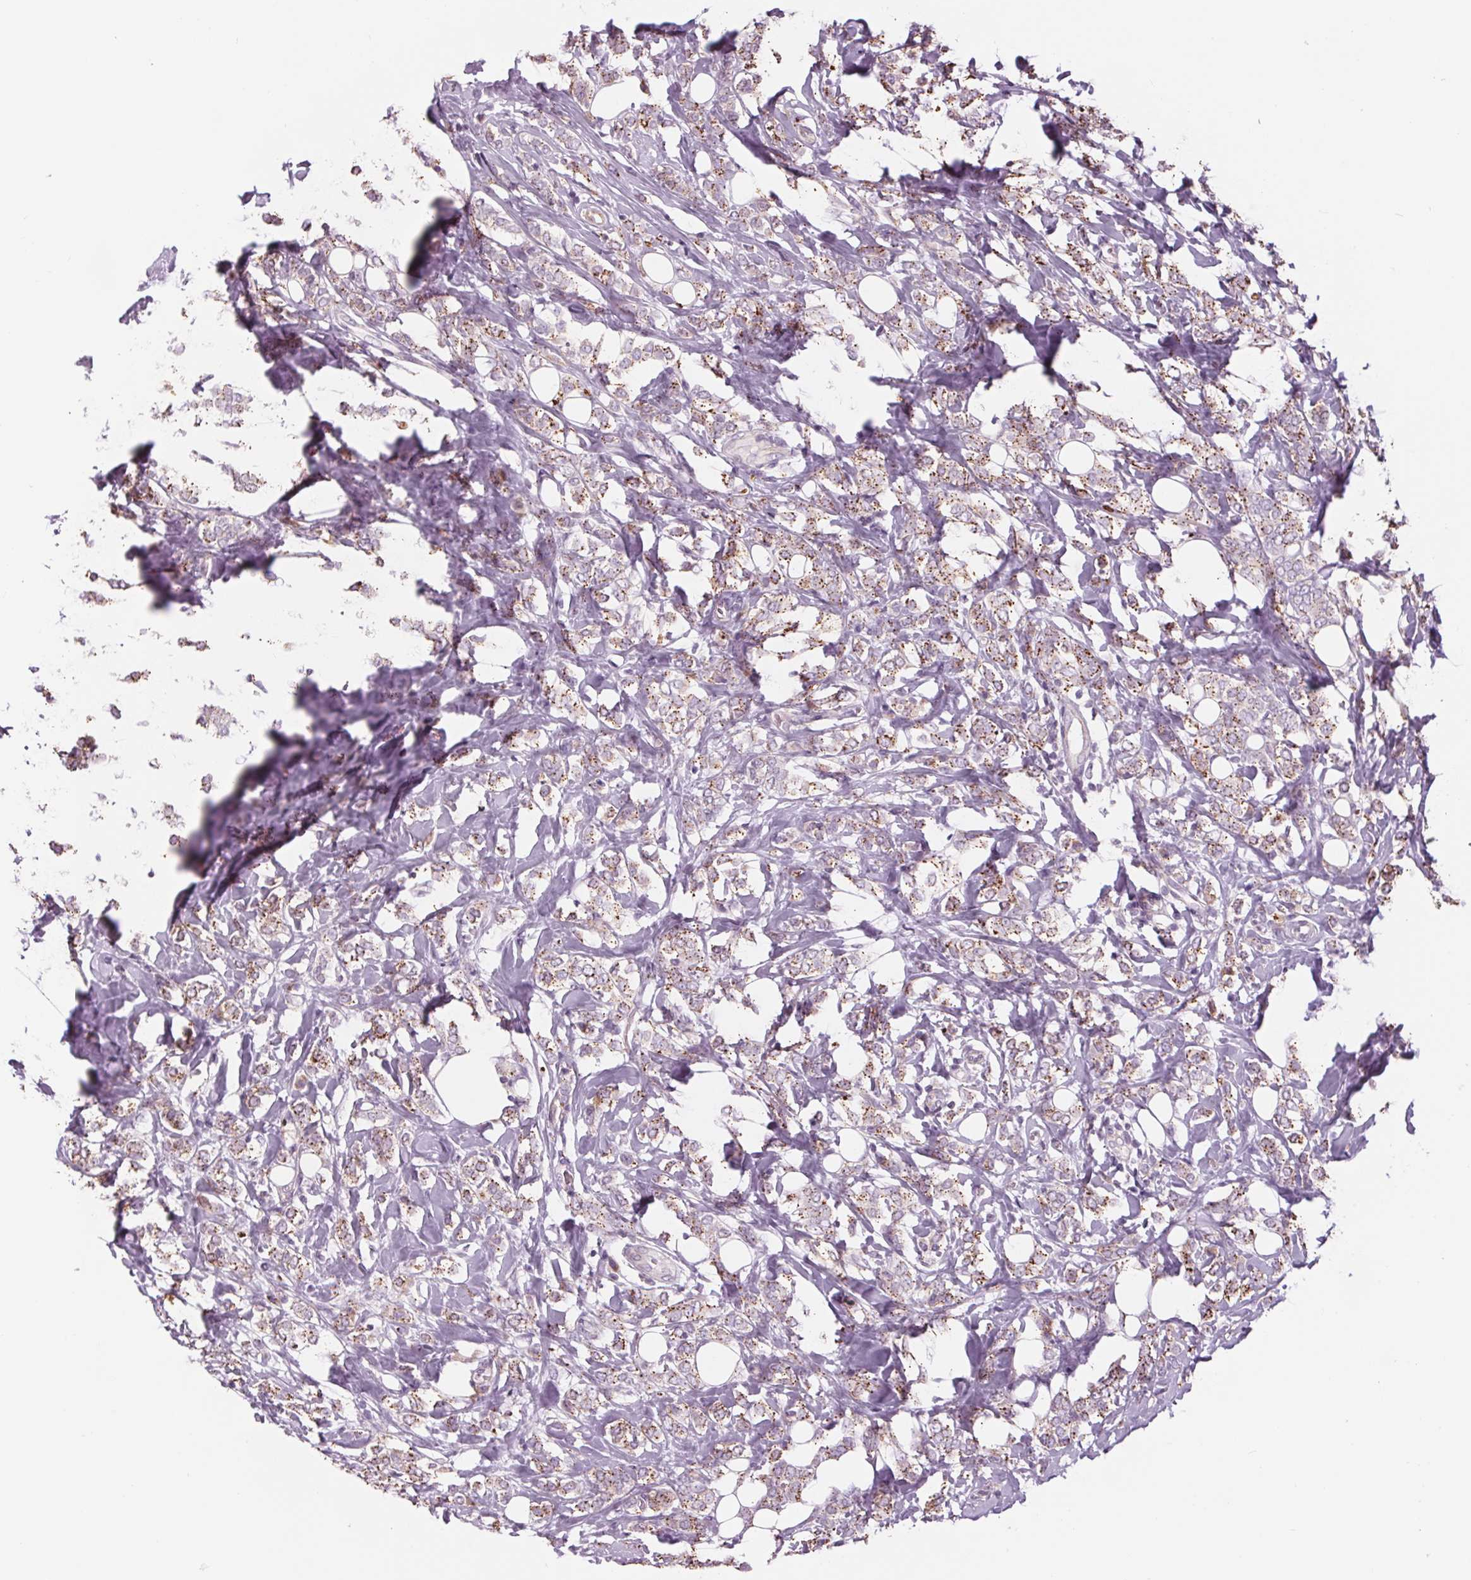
{"staining": {"intensity": "moderate", "quantity": "25%-75%", "location": "cytoplasmic/membranous"}, "tissue": "breast cancer", "cell_type": "Tumor cells", "image_type": "cancer", "snomed": [{"axis": "morphology", "description": "Lobular carcinoma"}, {"axis": "topography", "description": "Breast"}], "caption": "Moderate cytoplasmic/membranous staining is seen in about 25%-75% of tumor cells in breast lobular carcinoma.", "gene": "SAMD5", "patient": {"sex": "female", "age": 49}}